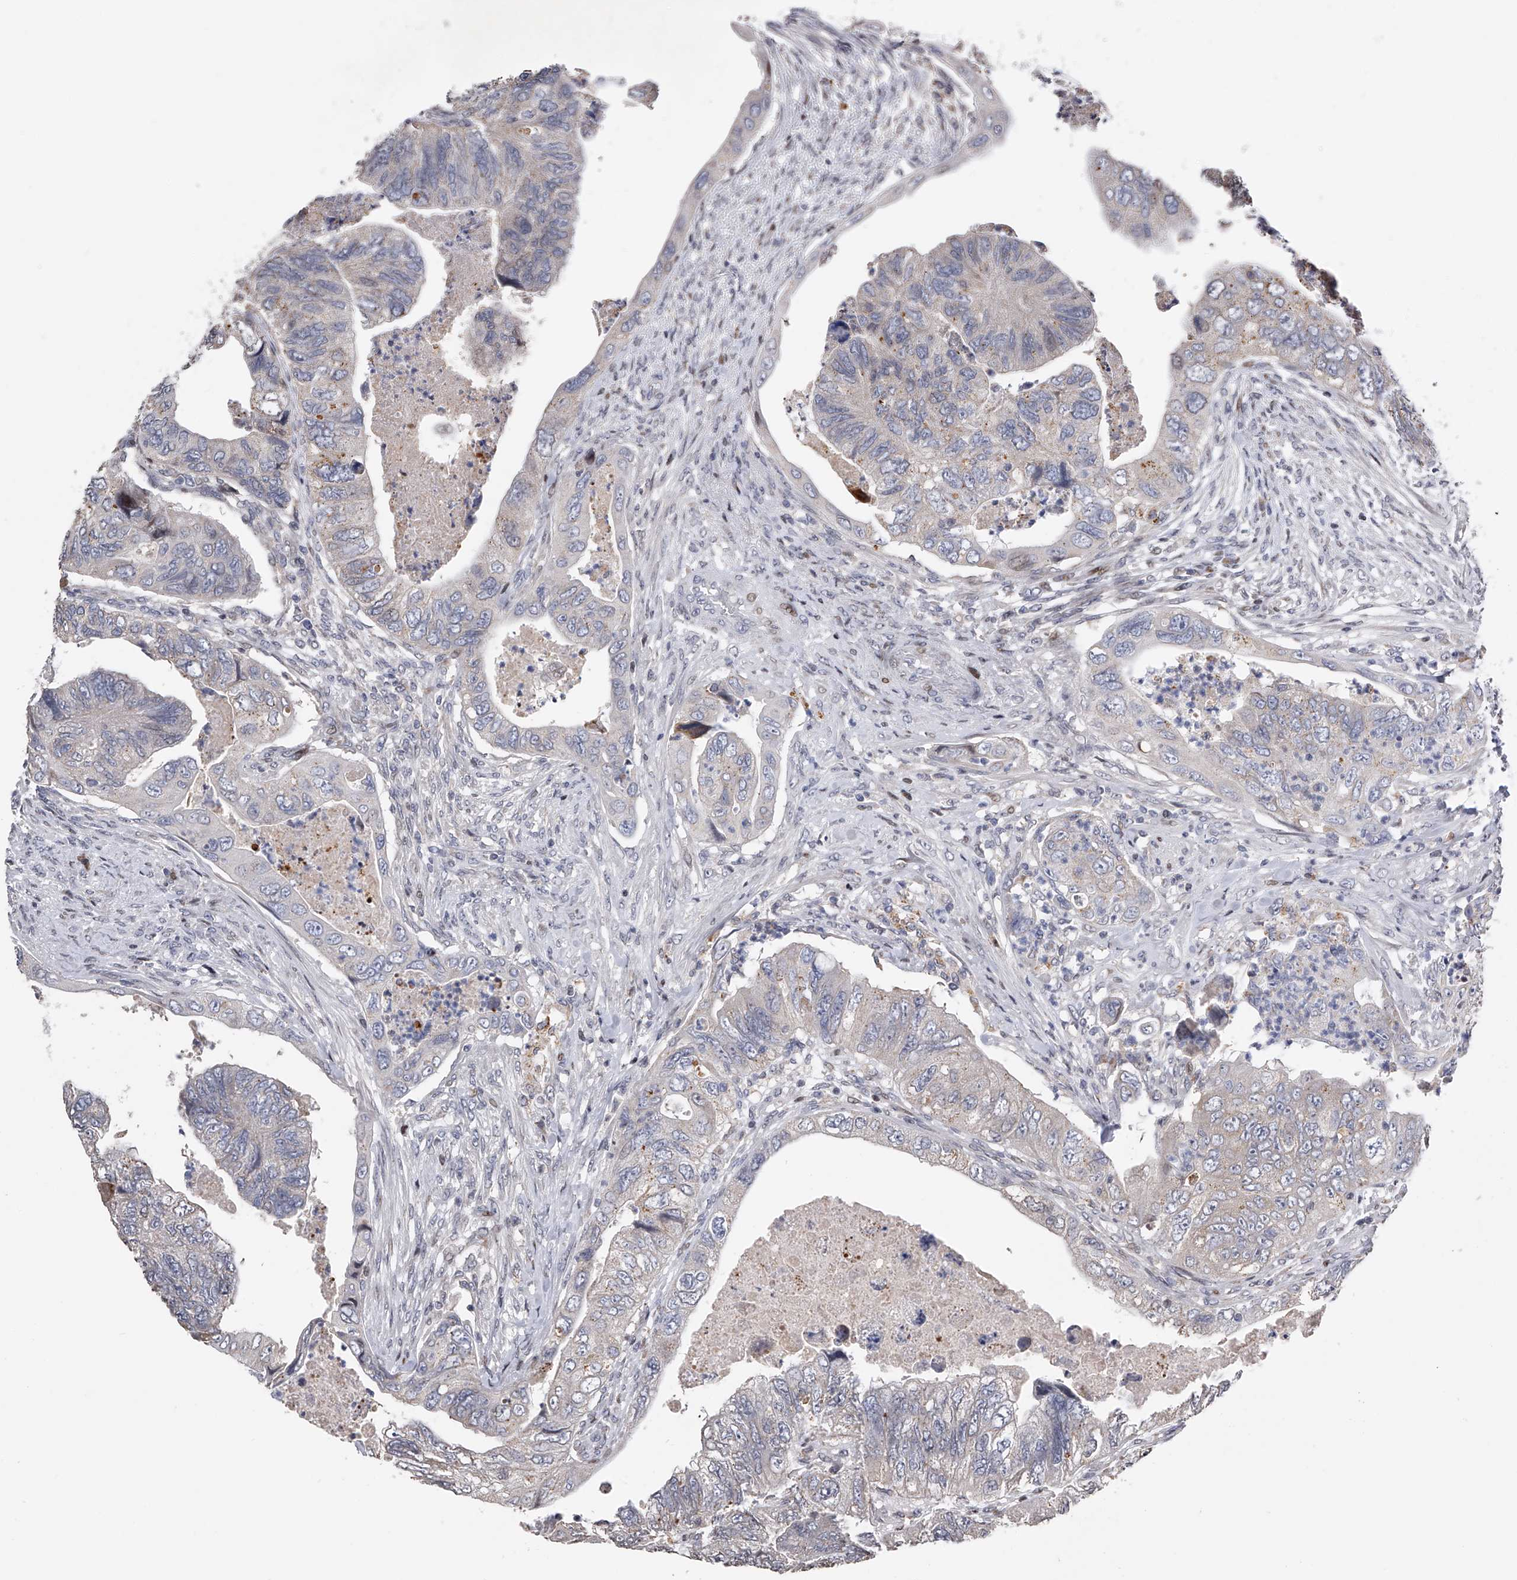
{"staining": {"intensity": "negative", "quantity": "none", "location": "none"}, "tissue": "colorectal cancer", "cell_type": "Tumor cells", "image_type": "cancer", "snomed": [{"axis": "morphology", "description": "Adenocarcinoma, NOS"}, {"axis": "topography", "description": "Rectum"}], "caption": "Colorectal adenocarcinoma was stained to show a protein in brown. There is no significant expression in tumor cells.", "gene": "RWDD2A", "patient": {"sex": "male", "age": 63}}